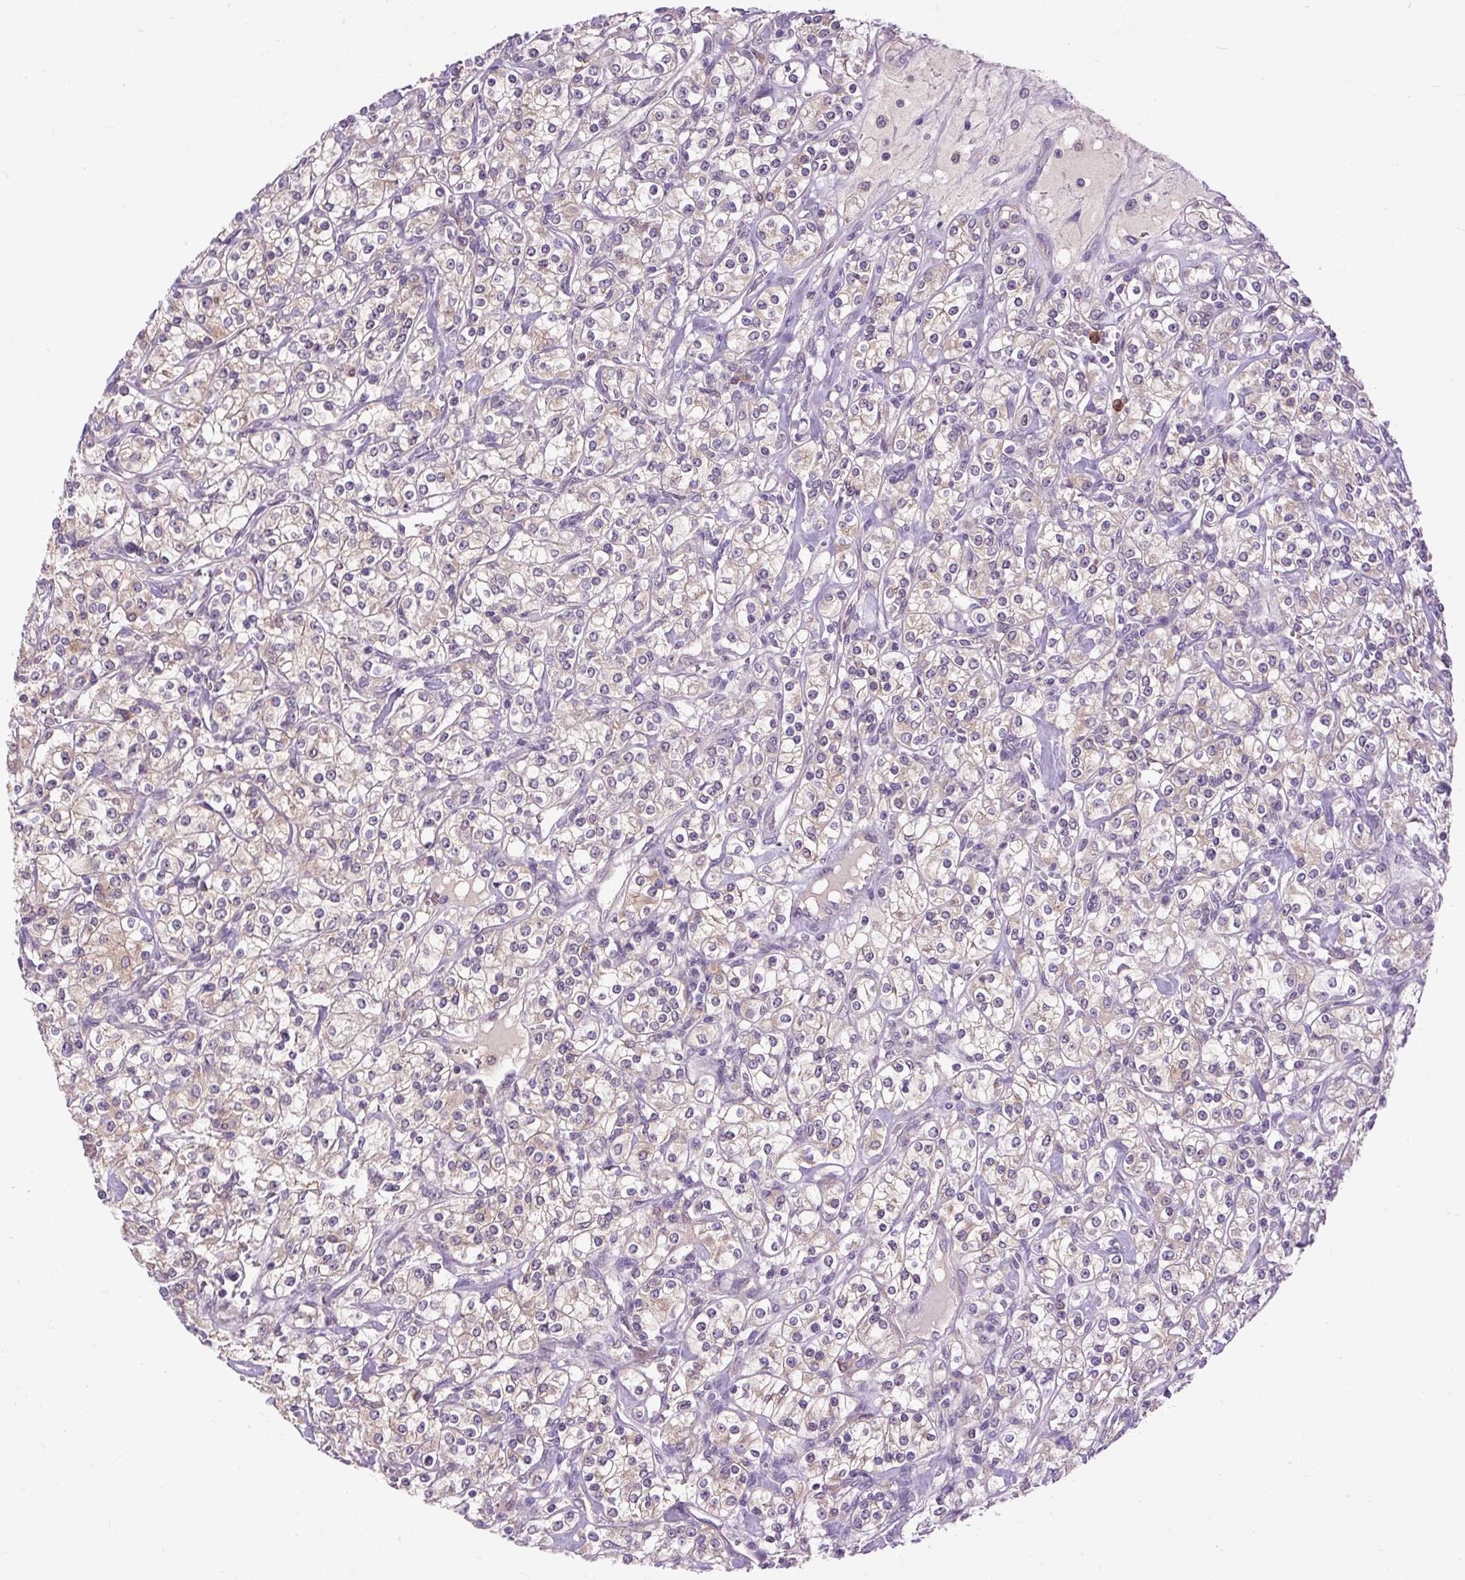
{"staining": {"intensity": "weak", "quantity": "<25%", "location": "cytoplasmic/membranous"}, "tissue": "renal cancer", "cell_type": "Tumor cells", "image_type": "cancer", "snomed": [{"axis": "morphology", "description": "Adenocarcinoma, NOS"}, {"axis": "topography", "description": "Kidney"}], "caption": "There is no significant staining in tumor cells of renal cancer.", "gene": "CTTNBP2", "patient": {"sex": "male", "age": 77}}